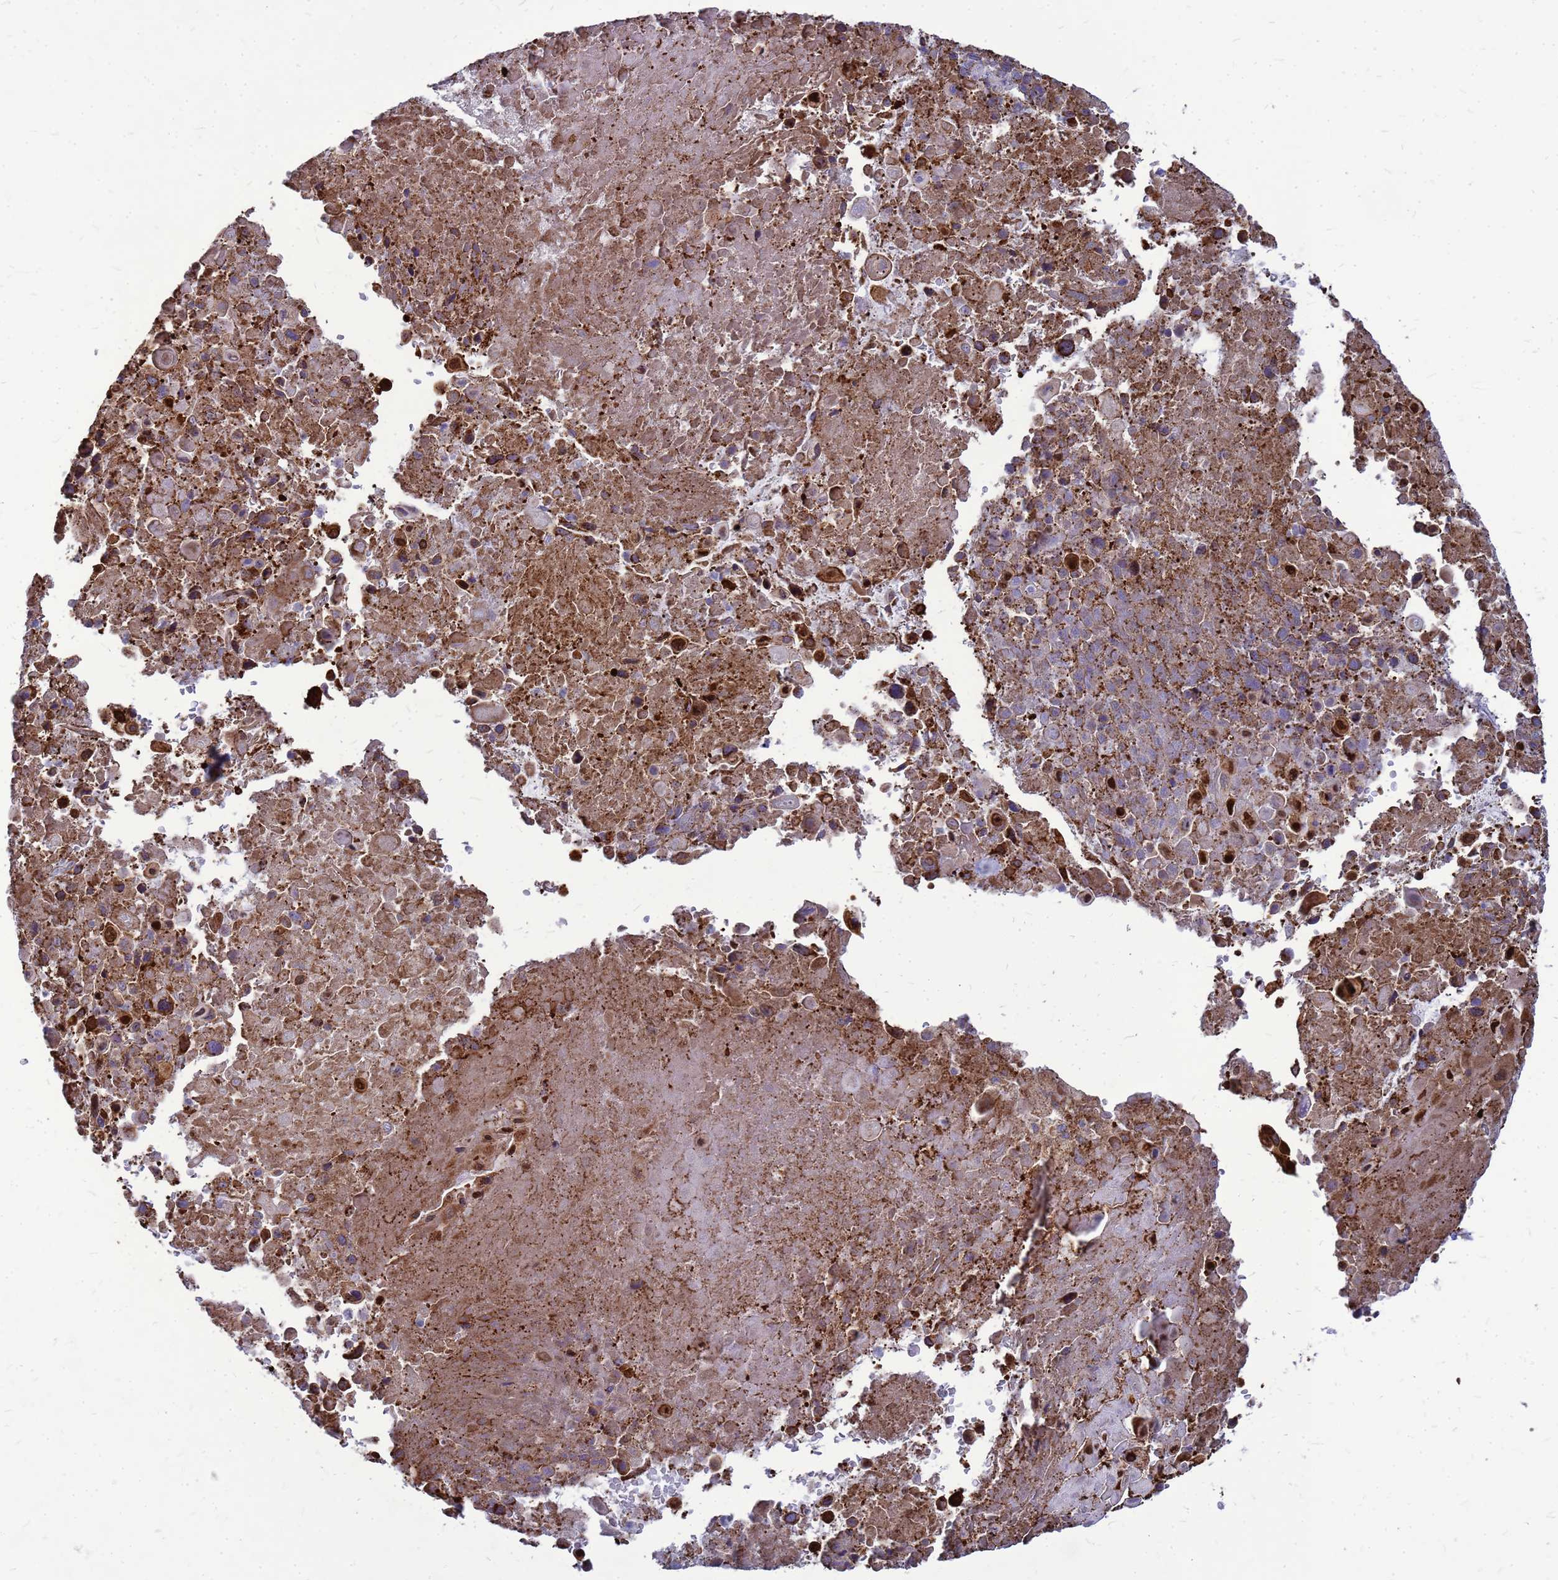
{"staining": {"intensity": "strong", "quantity": ">75%", "location": "cytoplasmic/membranous"}, "tissue": "lung cancer", "cell_type": "Tumor cells", "image_type": "cancer", "snomed": [{"axis": "morphology", "description": "Squamous cell carcinoma, NOS"}, {"axis": "topography", "description": "Lung"}], "caption": "High-magnification brightfield microscopy of lung squamous cell carcinoma stained with DAB (3,3'-diaminobenzidine) (brown) and counterstained with hematoxylin (blue). tumor cells exhibit strong cytoplasmic/membranous positivity is present in about>75% of cells. Immunohistochemistry stains the protein of interest in brown and the nuclei are stained blue.", "gene": "FSTL4", "patient": {"sex": "male", "age": 66}}